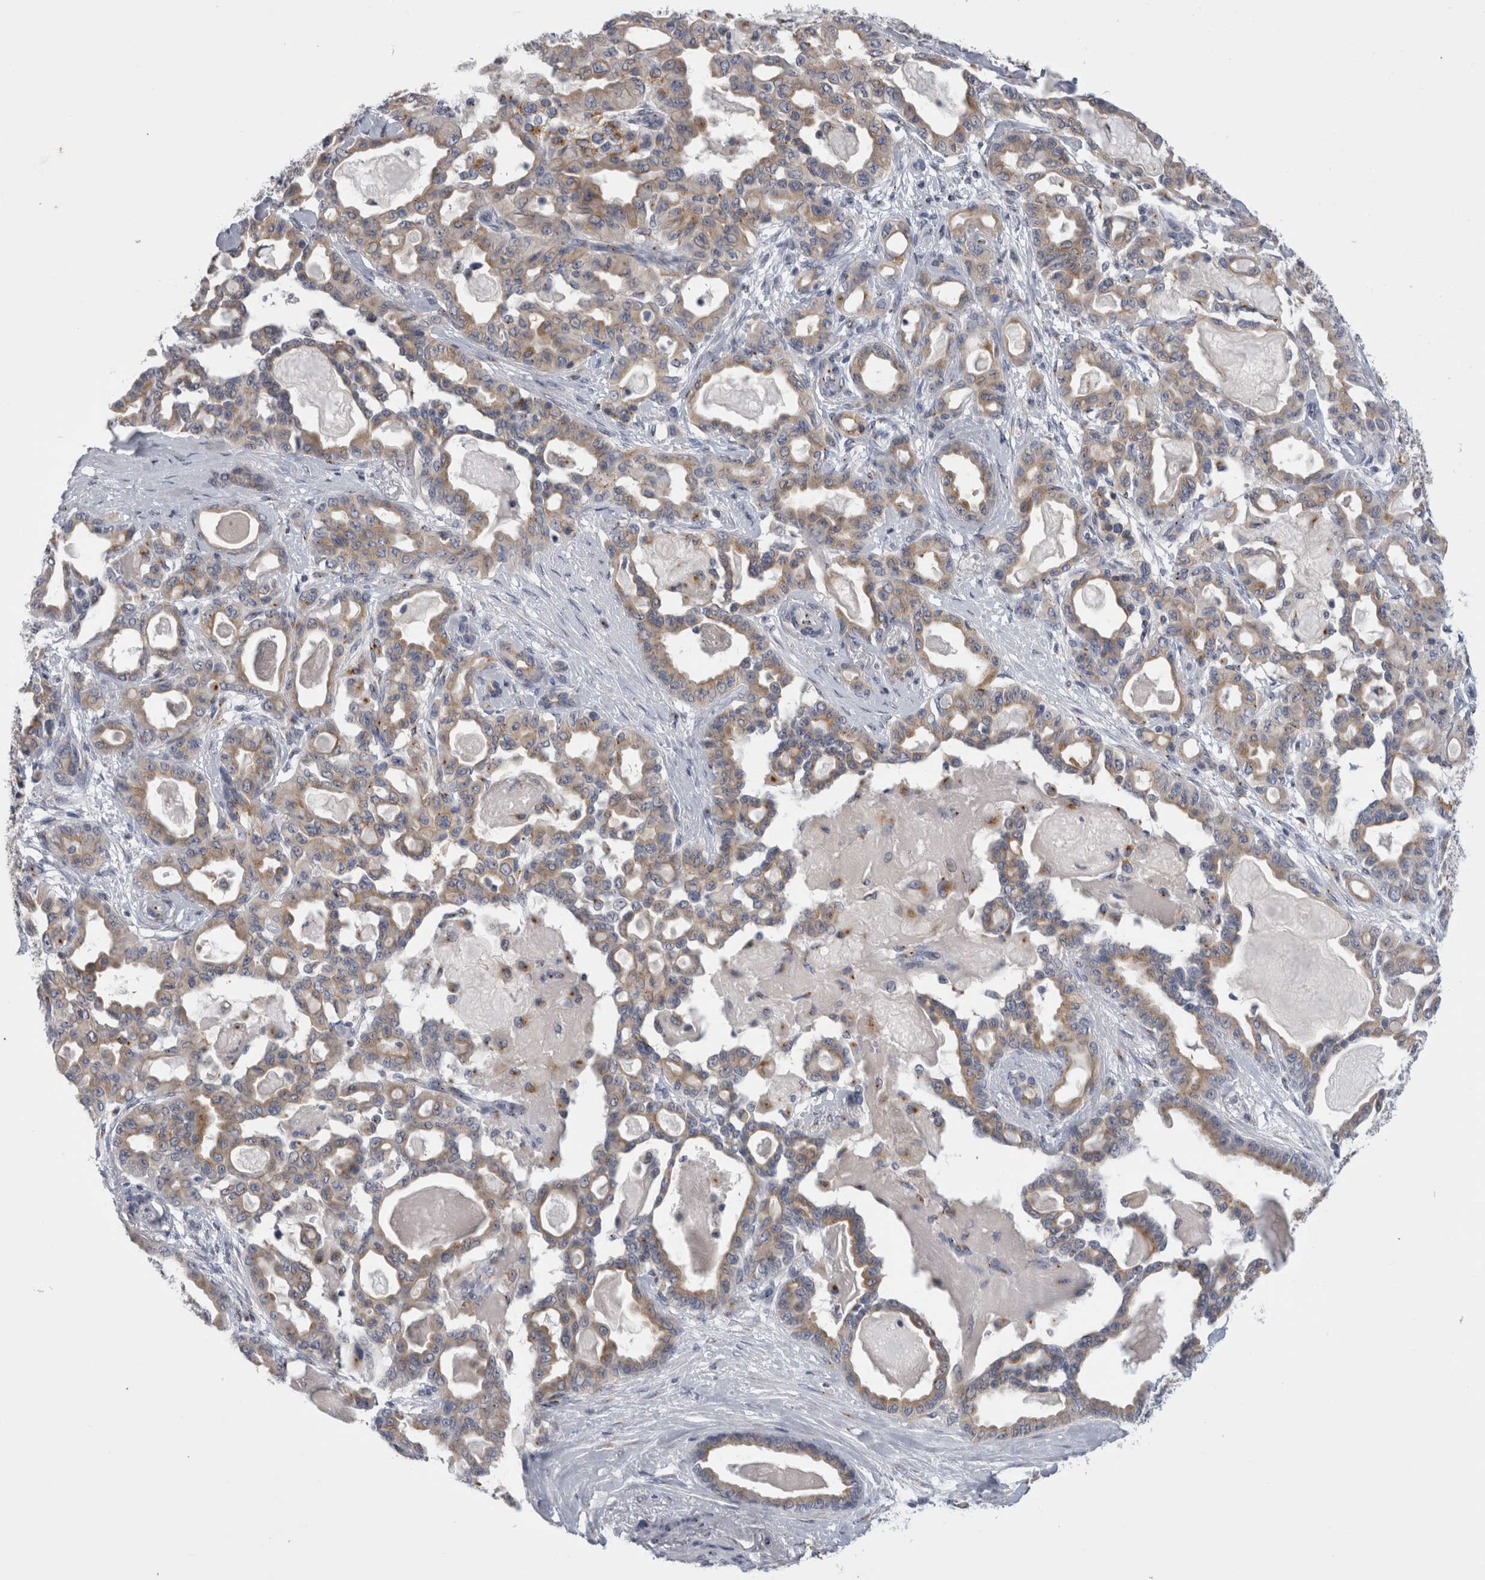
{"staining": {"intensity": "weak", "quantity": ">75%", "location": "cytoplasmic/membranous"}, "tissue": "pancreatic cancer", "cell_type": "Tumor cells", "image_type": "cancer", "snomed": [{"axis": "morphology", "description": "Adenocarcinoma, NOS"}, {"axis": "topography", "description": "Pancreas"}], "caption": "There is low levels of weak cytoplasmic/membranous staining in tumor cells of pancreatic cancer (adenocarcinoma), as demonstrated by immunohistochemical staining (brown color).", "gene": "AKAP9", "patient": {"sex": "male", "age": 63}}